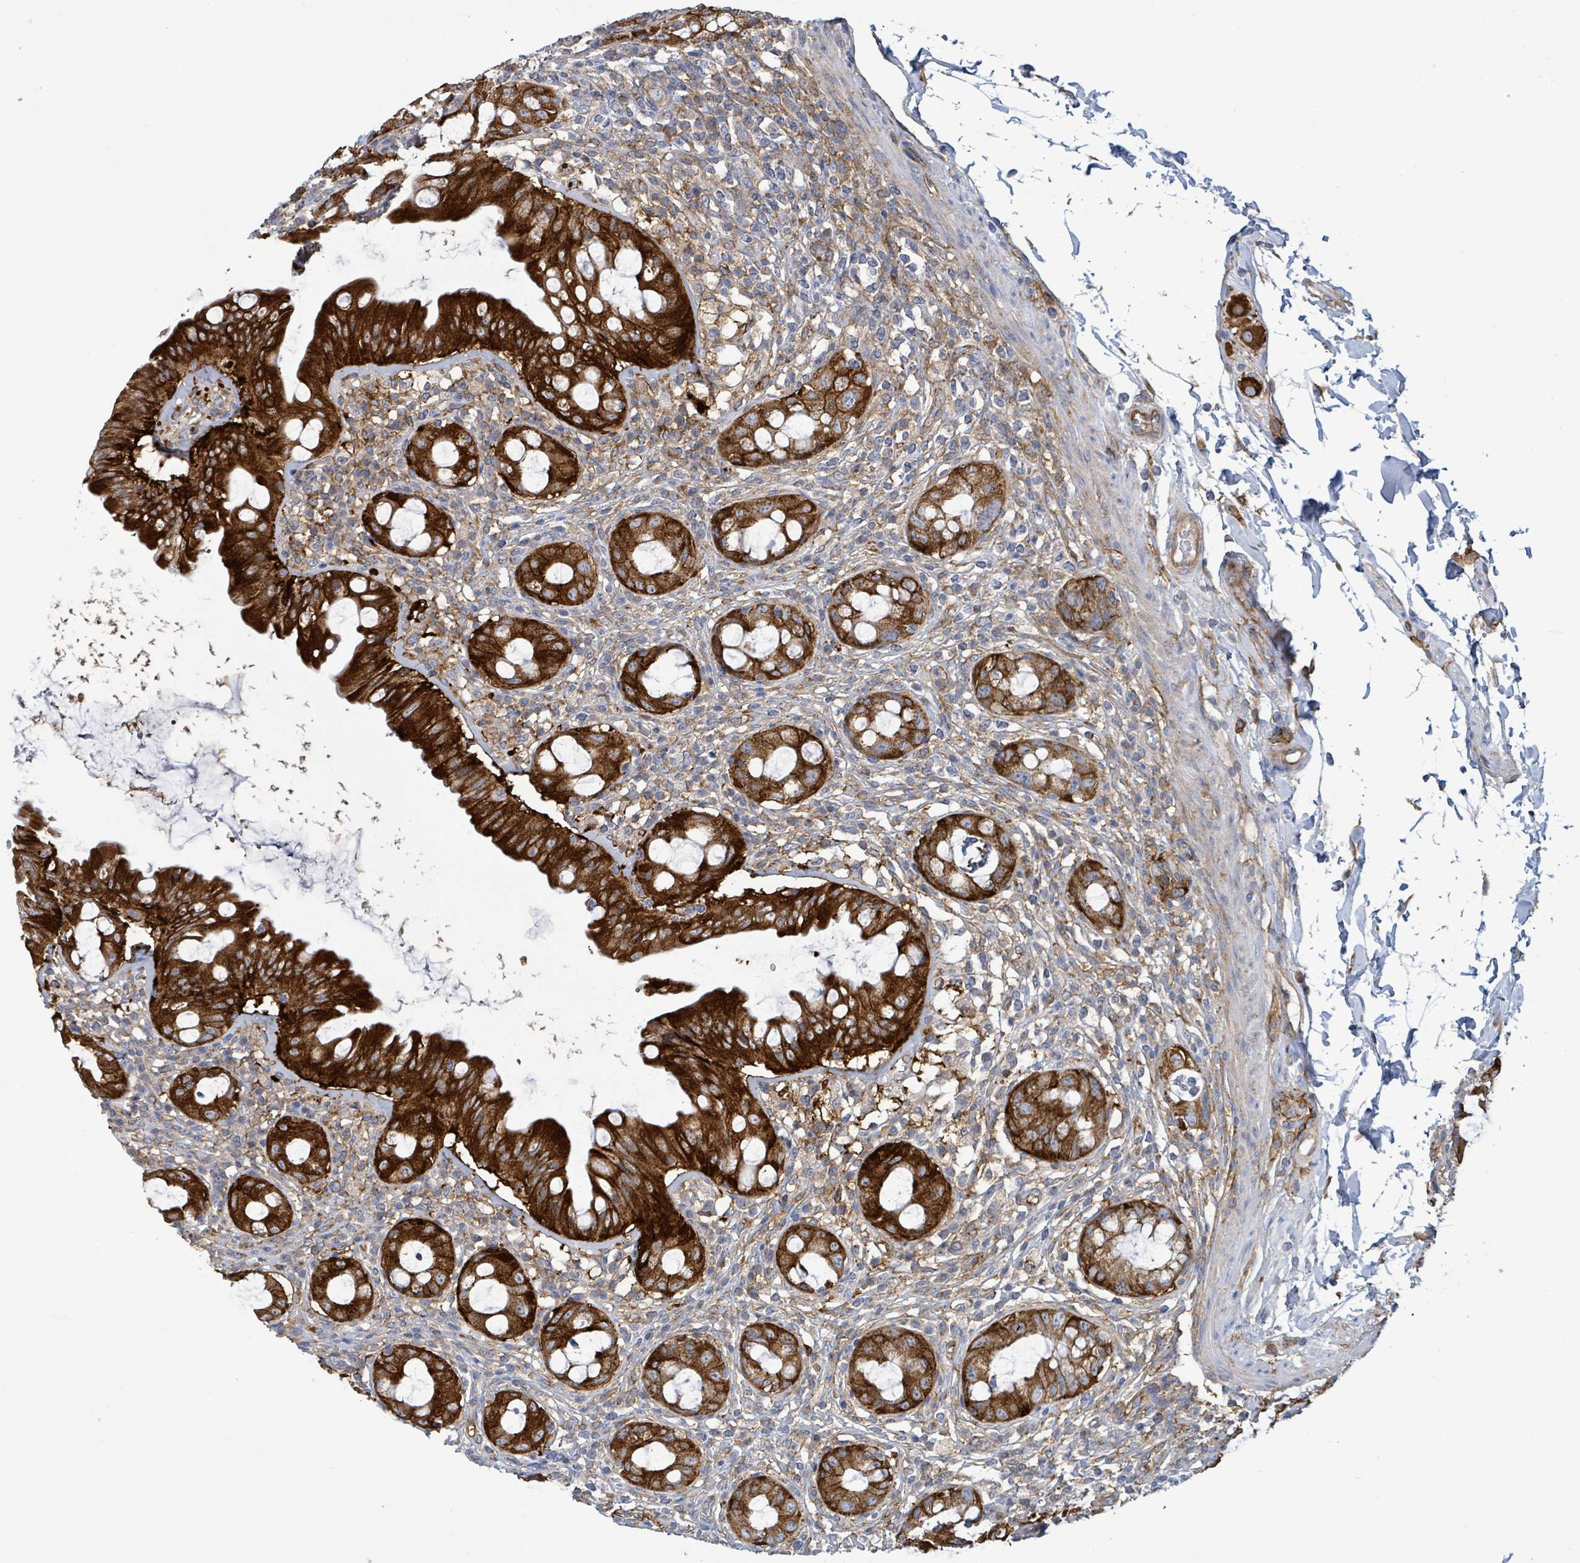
{"staining": {"intensity": "strong", "quantity": ">75%", "location": "cytoplasmic/membranous"}, "tissue": "rectum", "cell_type": "Glandular cells", "image_type": "normal", "snomed": [{"axis": "morphology", "description": "Normal tissue, NOS"}, {"axis": "topography", "description": "Rectum"}], "caption": "Immunohistochemistry (IHC) photomicrograph of normal human rectum stained for a protein (brown), which demonstrates high levels of strong cytoplasmic/membranous expression in about >75% of glandular cells.", "gene": "EGFL7", "patient": {"sex": "female", "age": 57}}